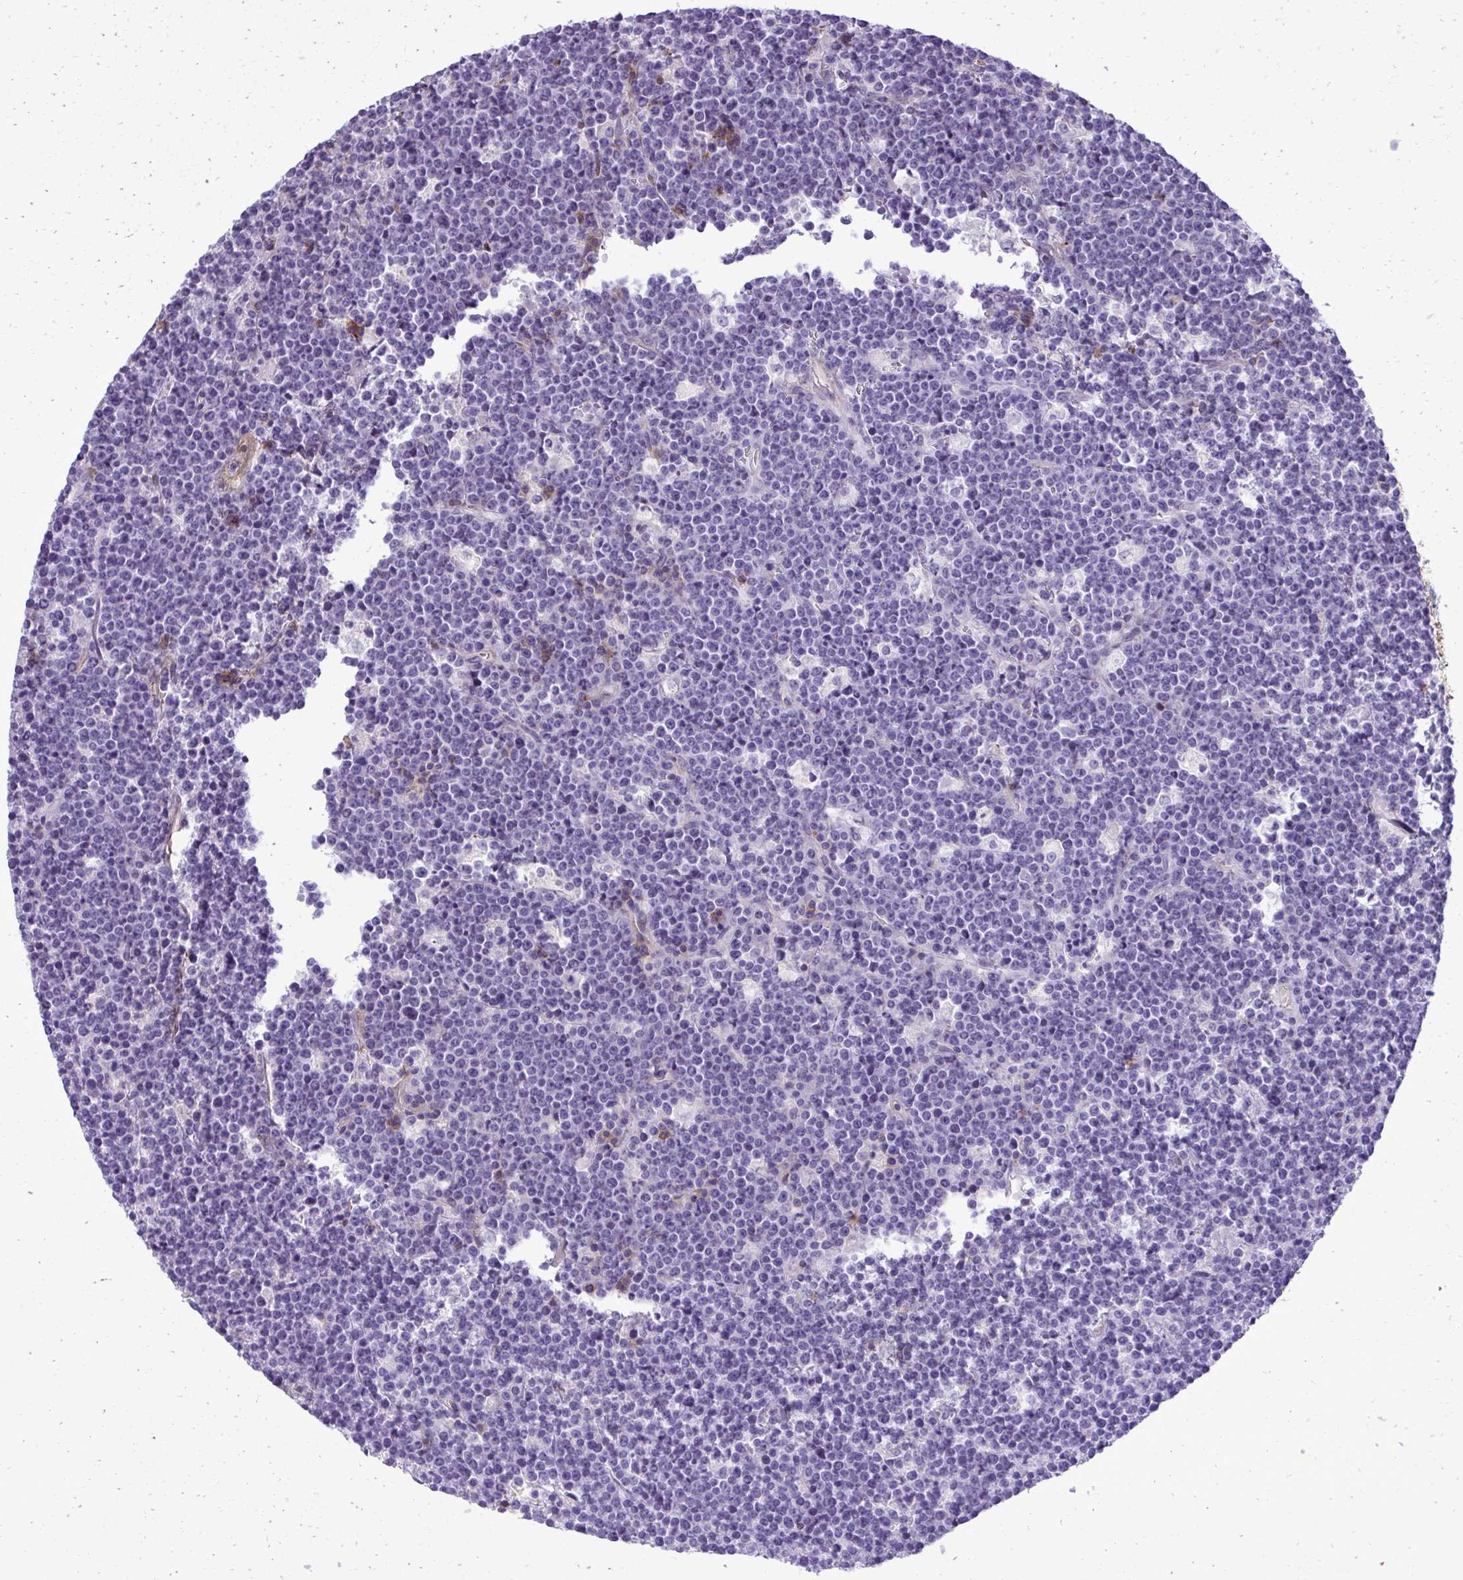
{"staining": {"intensity": "negative", "quantity": "none", "location": "none"}, "tissue": "lymphoma", "cell_type": "Tumor cells", "image_type": "cancer", "snomed": [{"axis": "morphology", "description": "Malignant lymphoma, non-Hodgkin's type, High grade"}, {"axis": "topography", "description": "Ovary"}], "caption": "A histopathology image of human lymphoma is negative for staining in tumor cells.", "gene": "PITPNM3", "patient": {"sex": "female", "age": 56}}